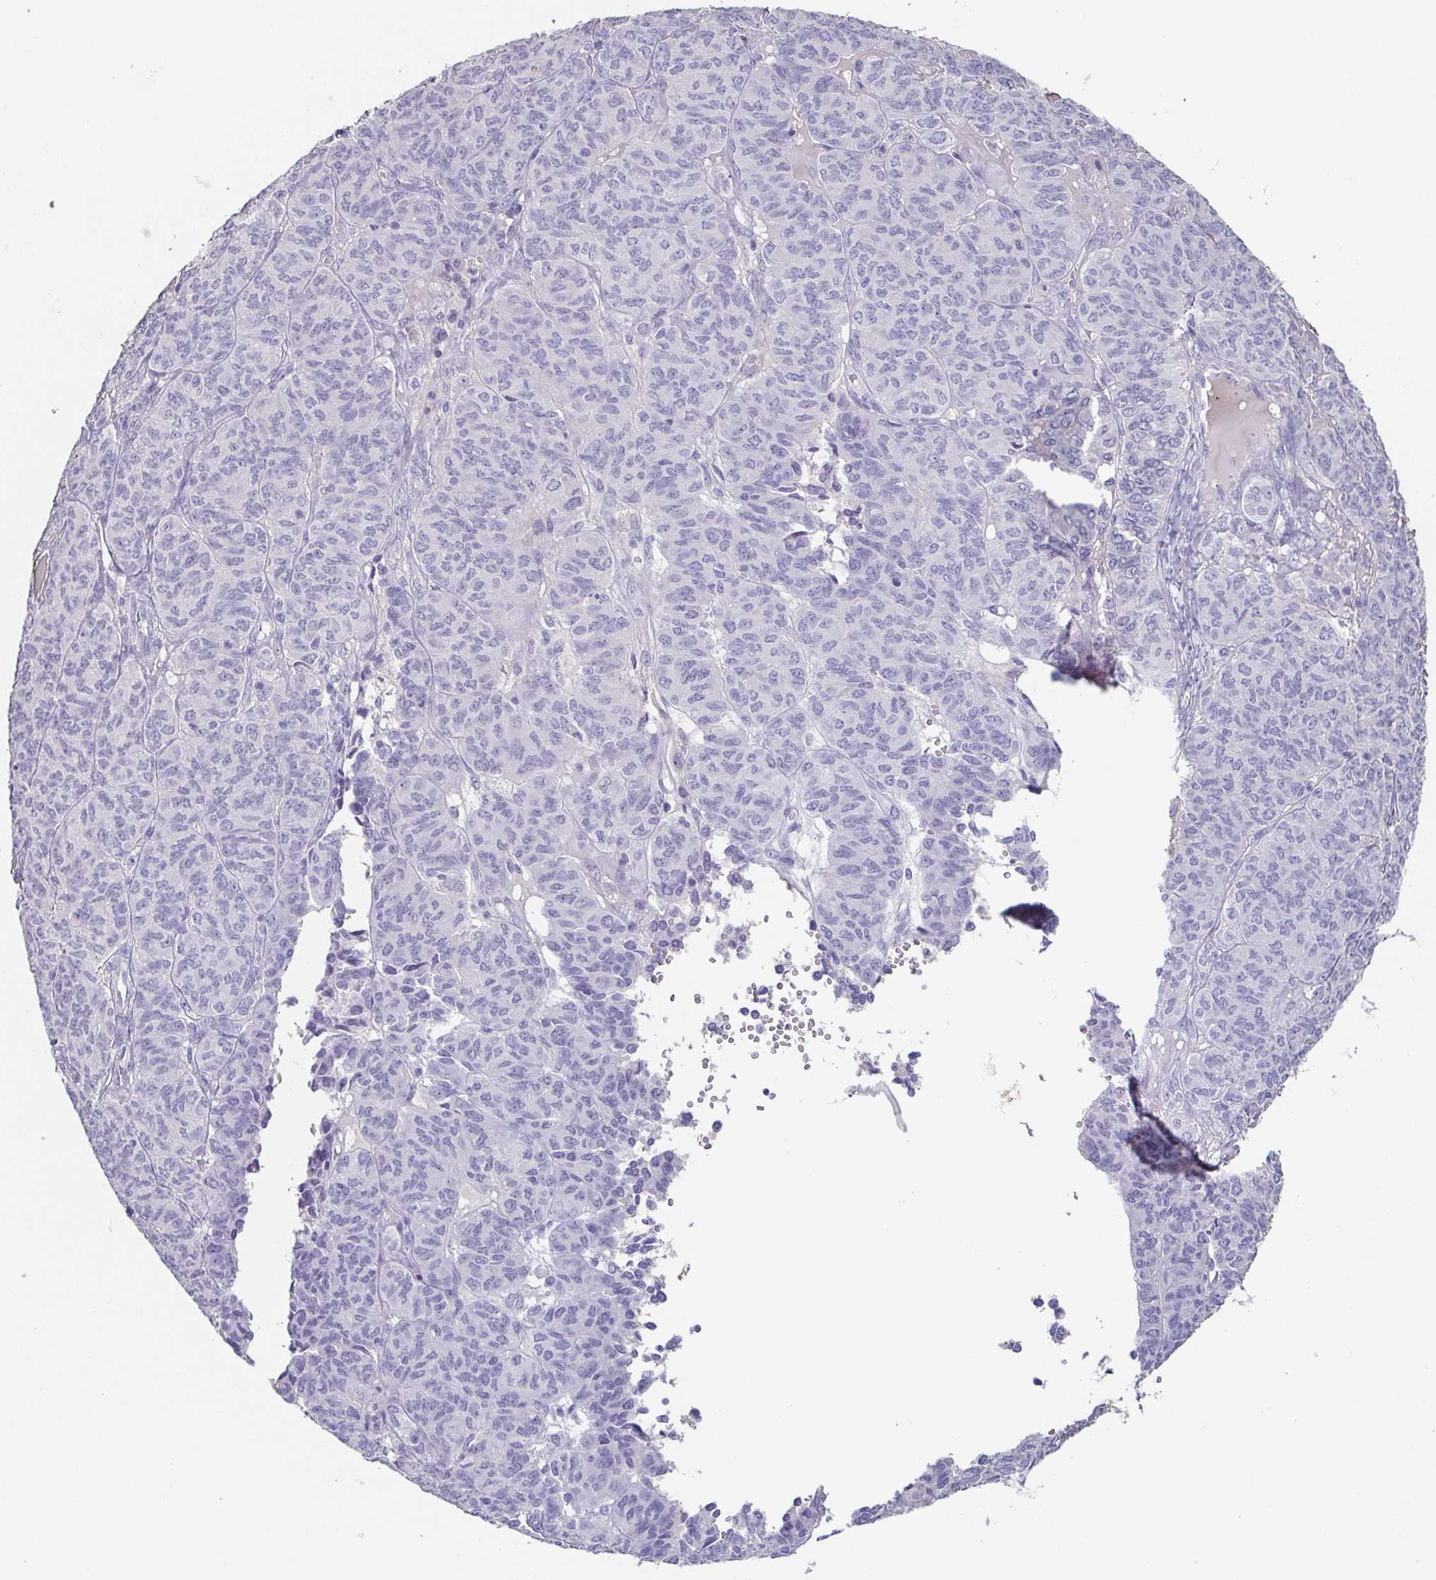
{"staining": {"intensity": "negative", "quantity": "none", "location": "none"}, "tissue": "ovarian cancer", "cell_type": "Tumor cells", "image_type": "cancer", "snomed": [{"axis": "morphology", "description": "Carcinoma, endometroid"}, {"axis": "topography", "description": "Ovary"}], "caption": "A histopathology image of ovarian cancer (endometroid carcinoma) stained for a protein reveals no brown staining in tumor cells.", "gene": "BPIFA2", "patient": {"sex": "female", "age": 80}}